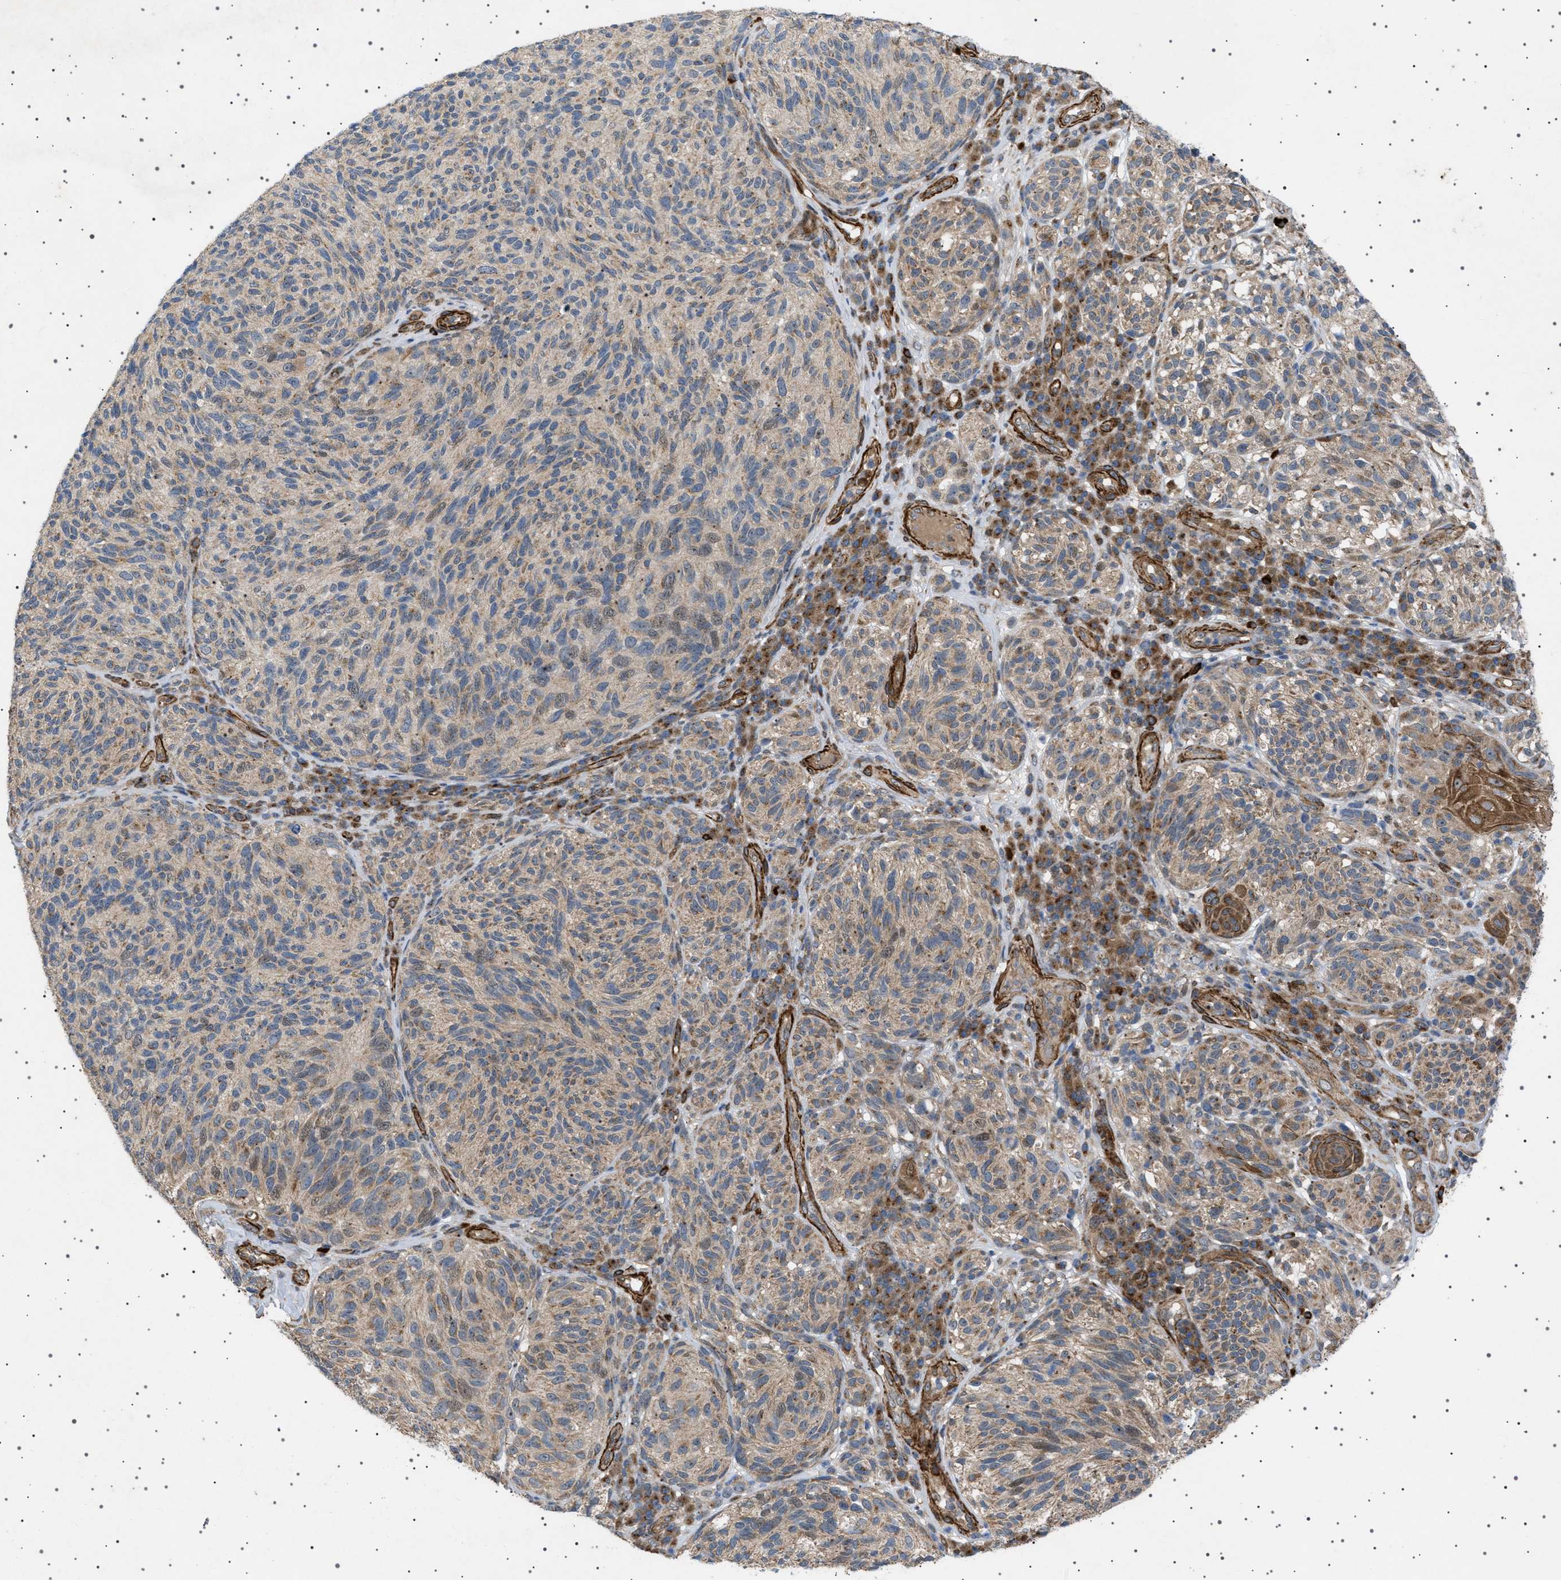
{"staining": {"intensity": "weak", "quantity": ">75%", "location": "cytoplasmic/membranous"}, "tissue": "melanoma", "cell_type": "Tumor cells", "image_type": "cancer", "snomed": [{"axis": "morphology", "description": "Malignant melanoma, NOS"}, {"axis": "topography", "description": "Skin"}], "caption": "A photomicrograph of human melanoma stained for a protein reveals weak cytoplasmic/membranous brown staining in tumor cells.", "gene": "CCDC186", "patient": {"sex": "female", "age": 73}}